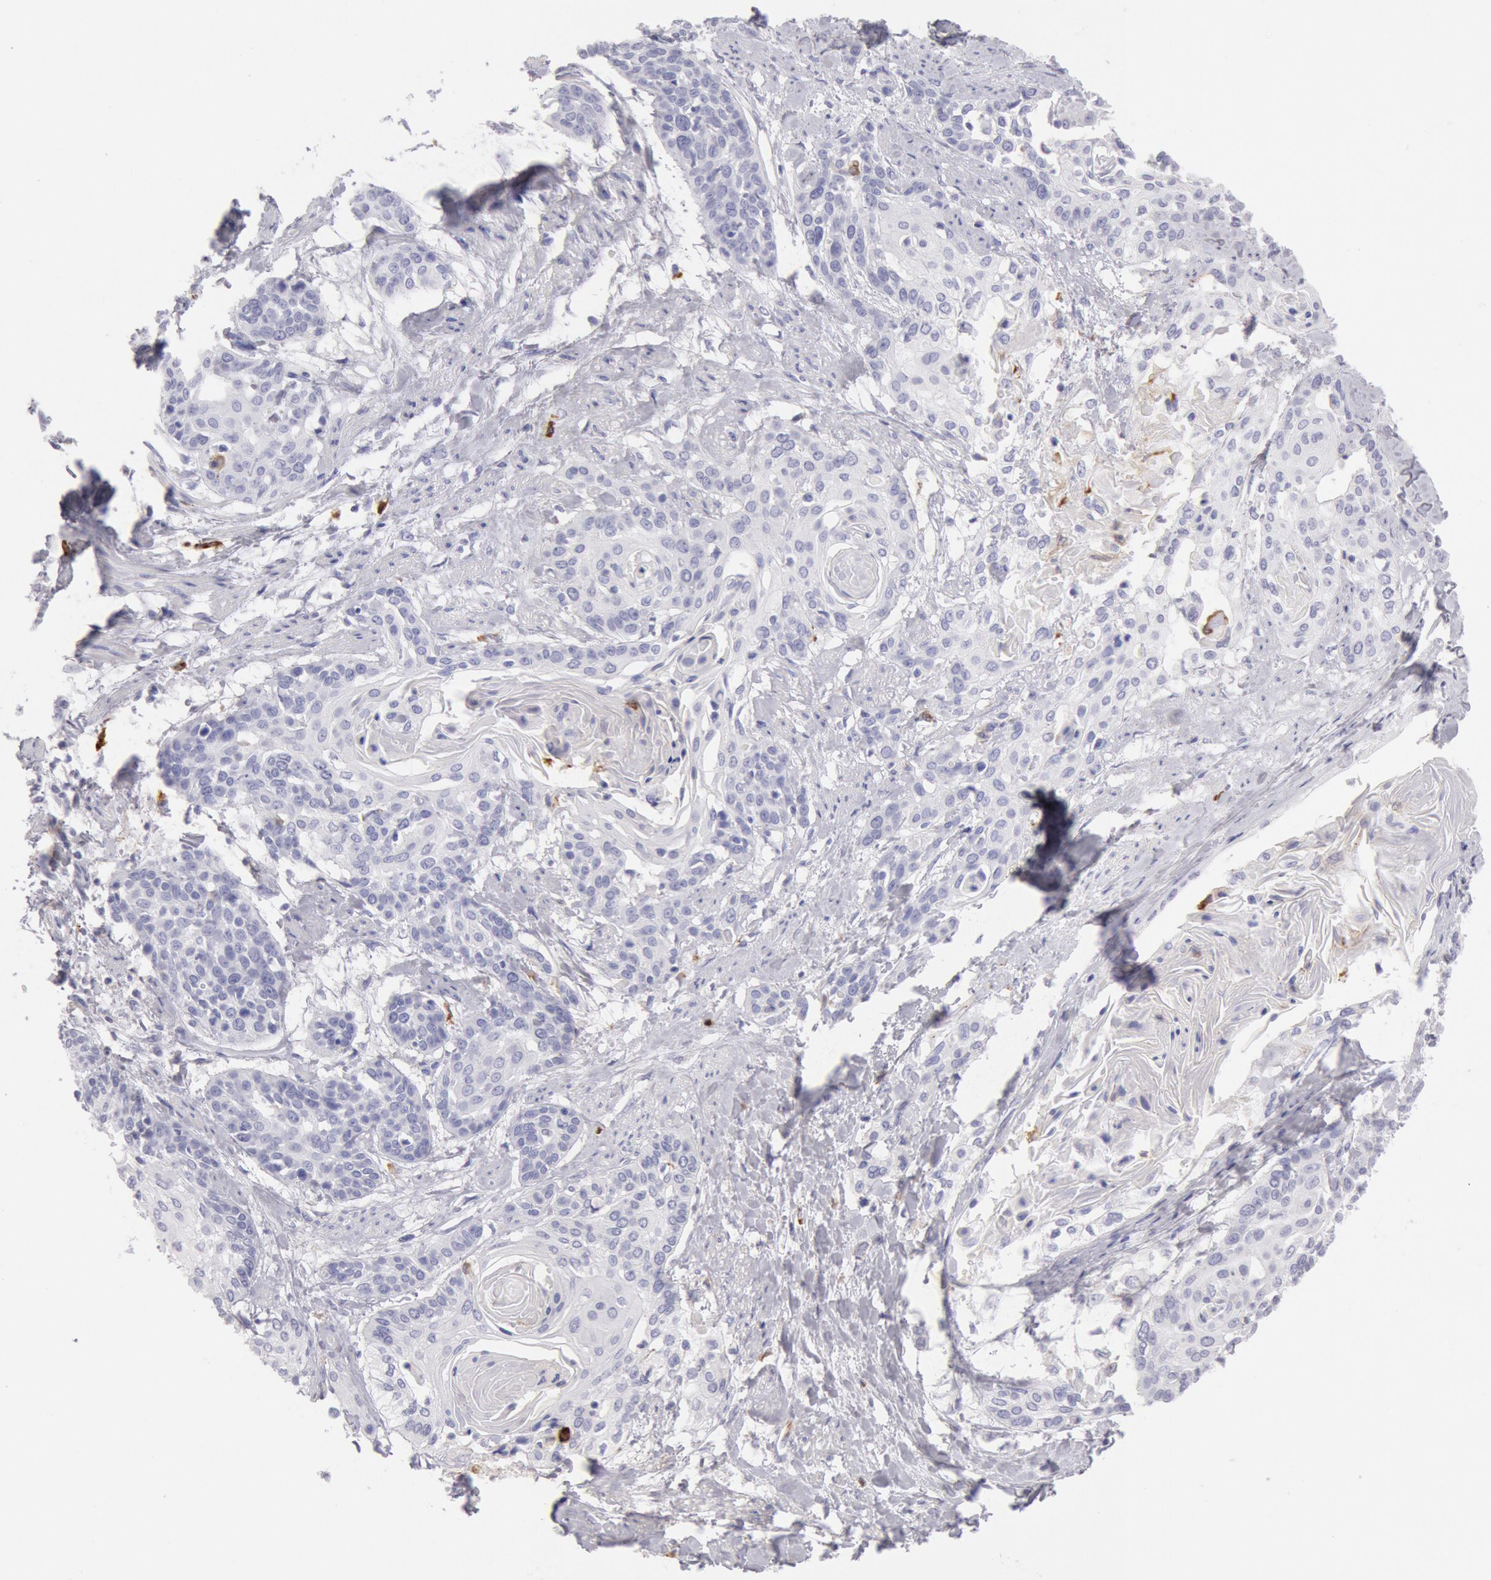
{"staining": {"intensity": "negative", "quantity": "none", "location": "none"}, "tissue": "cervical cancer", "cell_type": "Tumor cells", "image_type": "cancer", "snomed": [{"axis": "morphology", "description": "Squamous cell carcinoma, NOS"}, {"axis": "topography", "description": "Cervix"}], "caption": "High magnification brightfield microscopy of cervical cancer (squamous cell carcinoma) stained with DAB (3,3'-diaminobenzidine) (brown) and counterstained with hematoxylin (blue): tumor cells show no significant staining.", "gene": "FCN1", "patient": {"sex": "female", "age": 57}}